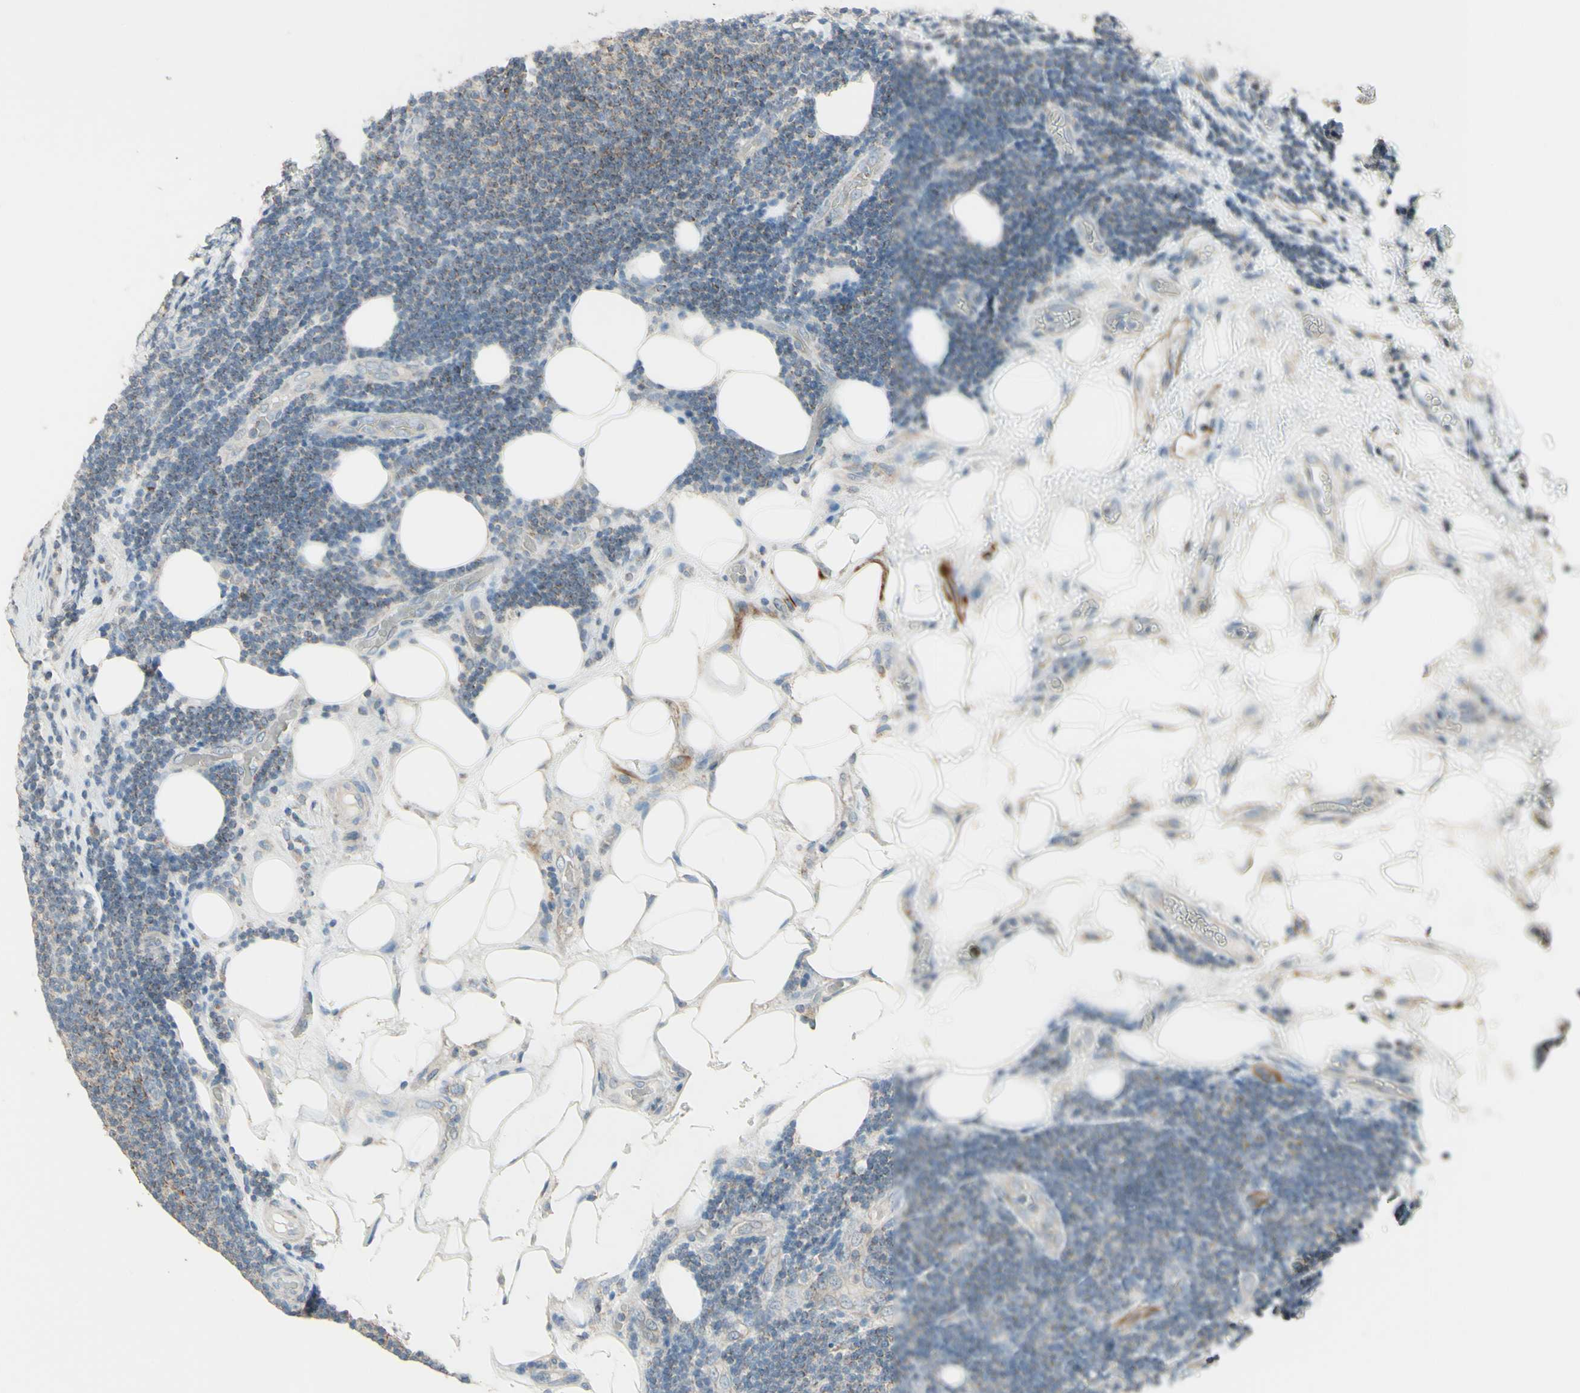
{"staining": {"intensity": "weak", "quantity": "<25%", "location": "cytoplasmic/membranous"}, "tissue": "lymphoma", "cell_type": "Tumor cells", "image_type": "cancer", "snomed": [{"axis": "morphology", "description": "Malignant lymphoma, non-Hodgkin's type, Low grade"}, {"axis": "topography", "description": "Lymph node"}], "caption": "Immunohistochemistry of human low-grade malignant lymphoma, non-Hodgkin's type displays no positivity in tumor cells.", "gene": "FAM171B", "patient": {"sex": "male", "age": 83}}